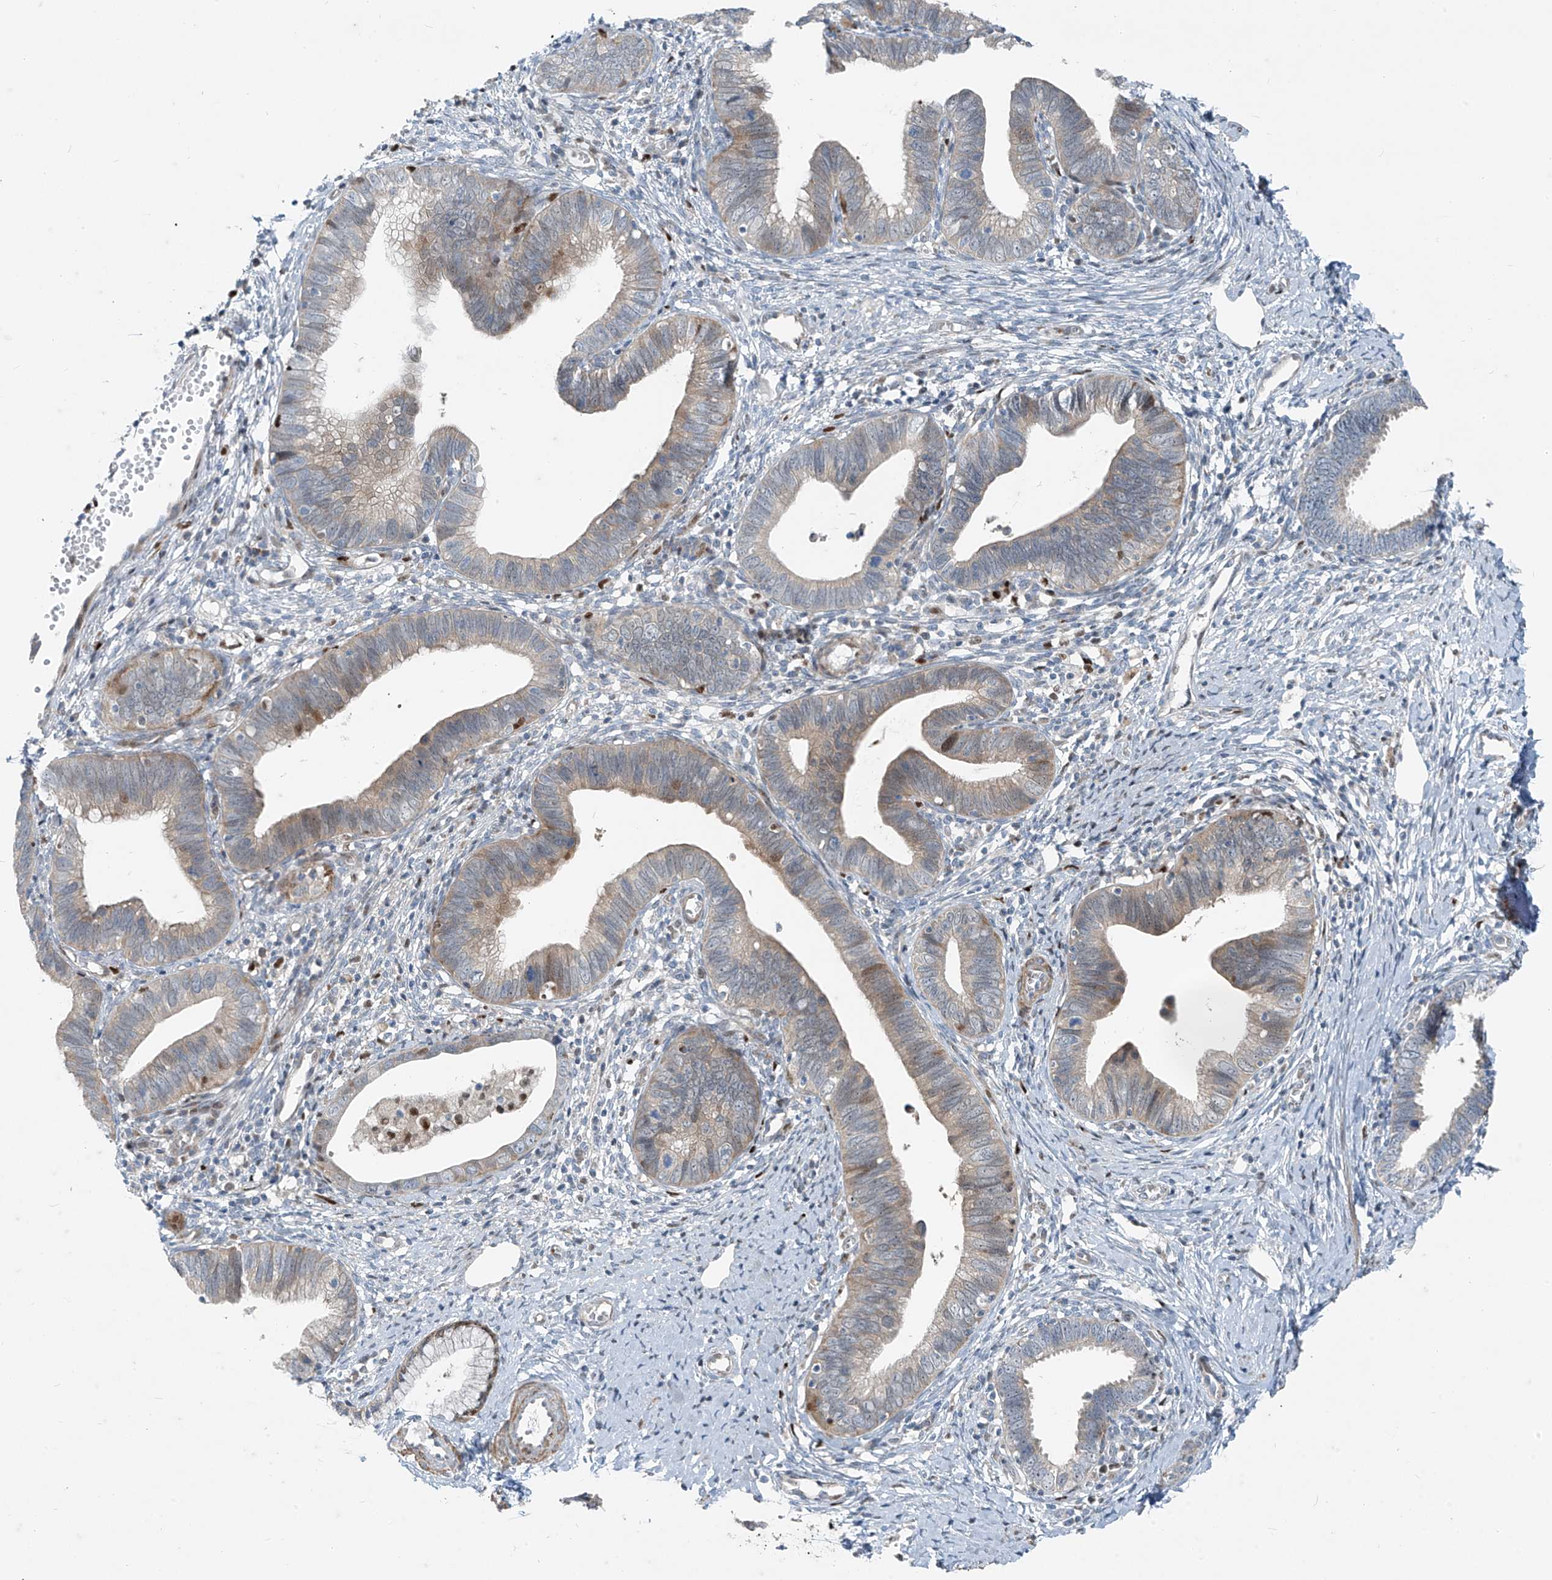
{"staining": {"intensity": "weak", "quantity": "25%-75%", "location": "cytoplasmic/membranous"}, "tissue": "cervical cancer", "cell_type": "Tumor cells", "image_type": "cancer", "snomed": [{"axis": "morphology", "description": "Adenocarcinoma, NOS"}, {"axis": "topography", "description": "Cervix"}], "caption": "Protein staining of cervical cancer tissue exhibits weak cytoplasmic/membranous expression in approximately 25%-75% of tumor cells.", "gene": "PPCS", "patient": {"sex": "female", "age": 36}}